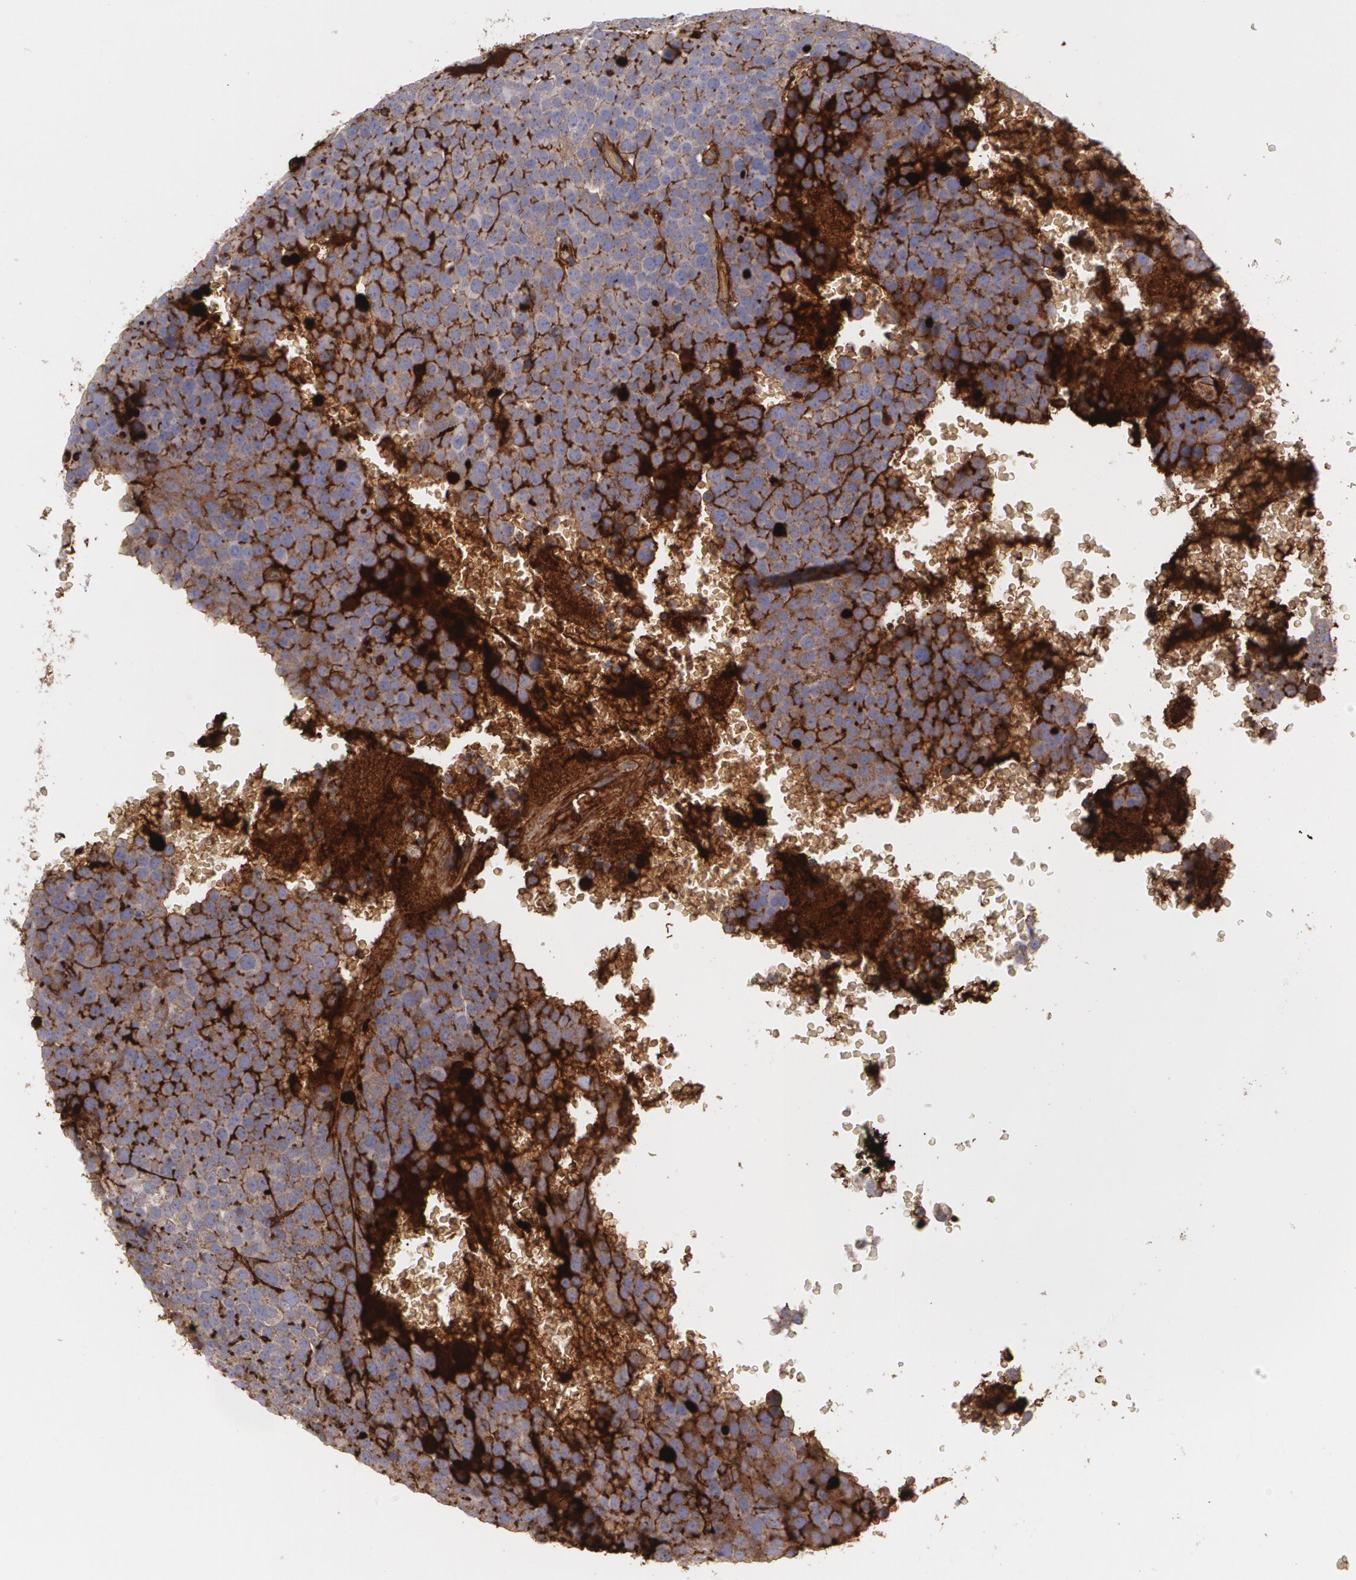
{"staining": {"intensity": "weak", "quantity": ">75%", "location": "cytoplasmic/membranous"}, "tissue": "testis cancer", "cell_type": "Tumor cells", "image_type": "cancer", "snomed": [{"axis": "morphology", "description": "Seminoma, NOS"}, {"axis": "morphology", "description": "Carcinoma, Embryonal, NOS"}, {"axis": "topography", "description": "Testis"}], "caption": "Testis cancer (embryonal carcinoma) stained with DAB (3,3'-diaminobenzidine) IHC reveals low levels of weak cytoplasmic/membranous expression in about >75% of tumor cells.", "gene": "FBLN1", "patient": {"sex": "male", "age": 30}}